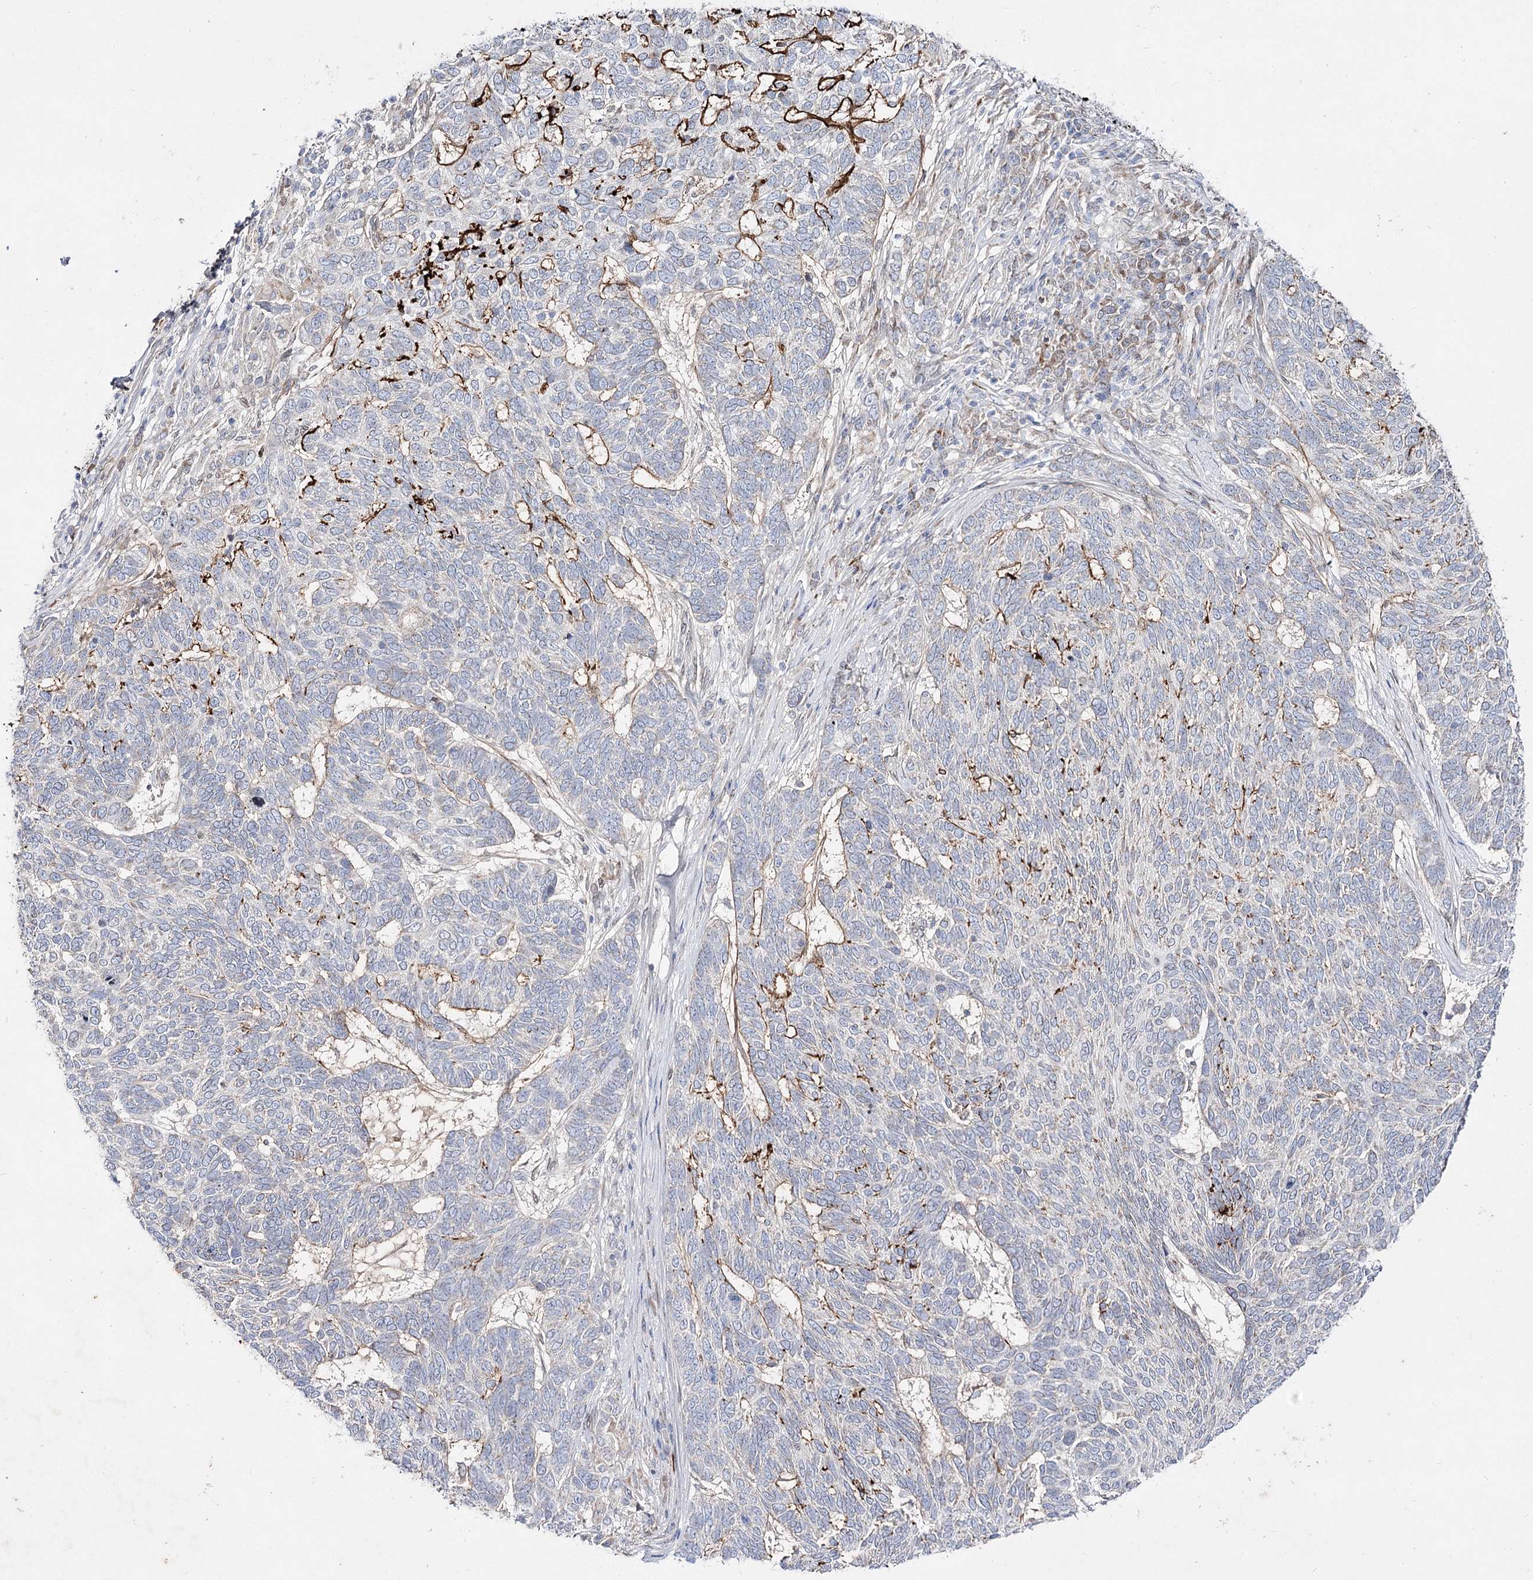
{"staining": {"intensity": "negative", "quantity": "none", "location": "none"}, "tissue": "skin cancer", "cell_type": "Tumor cells", "image_type": "cancer", "snomed": [{"axis": "morphology", "description": "Basal cell carcinoma"}, {"axis": "topography", "description": "Skin"}], "caption": "High power microscopy image of an IHC image of skin cancer (basal cell carcinoma), revealing no significant expression in tumor cells.", "gene": "C11orf80", "patient": {"sex": "female", "age": 65}}